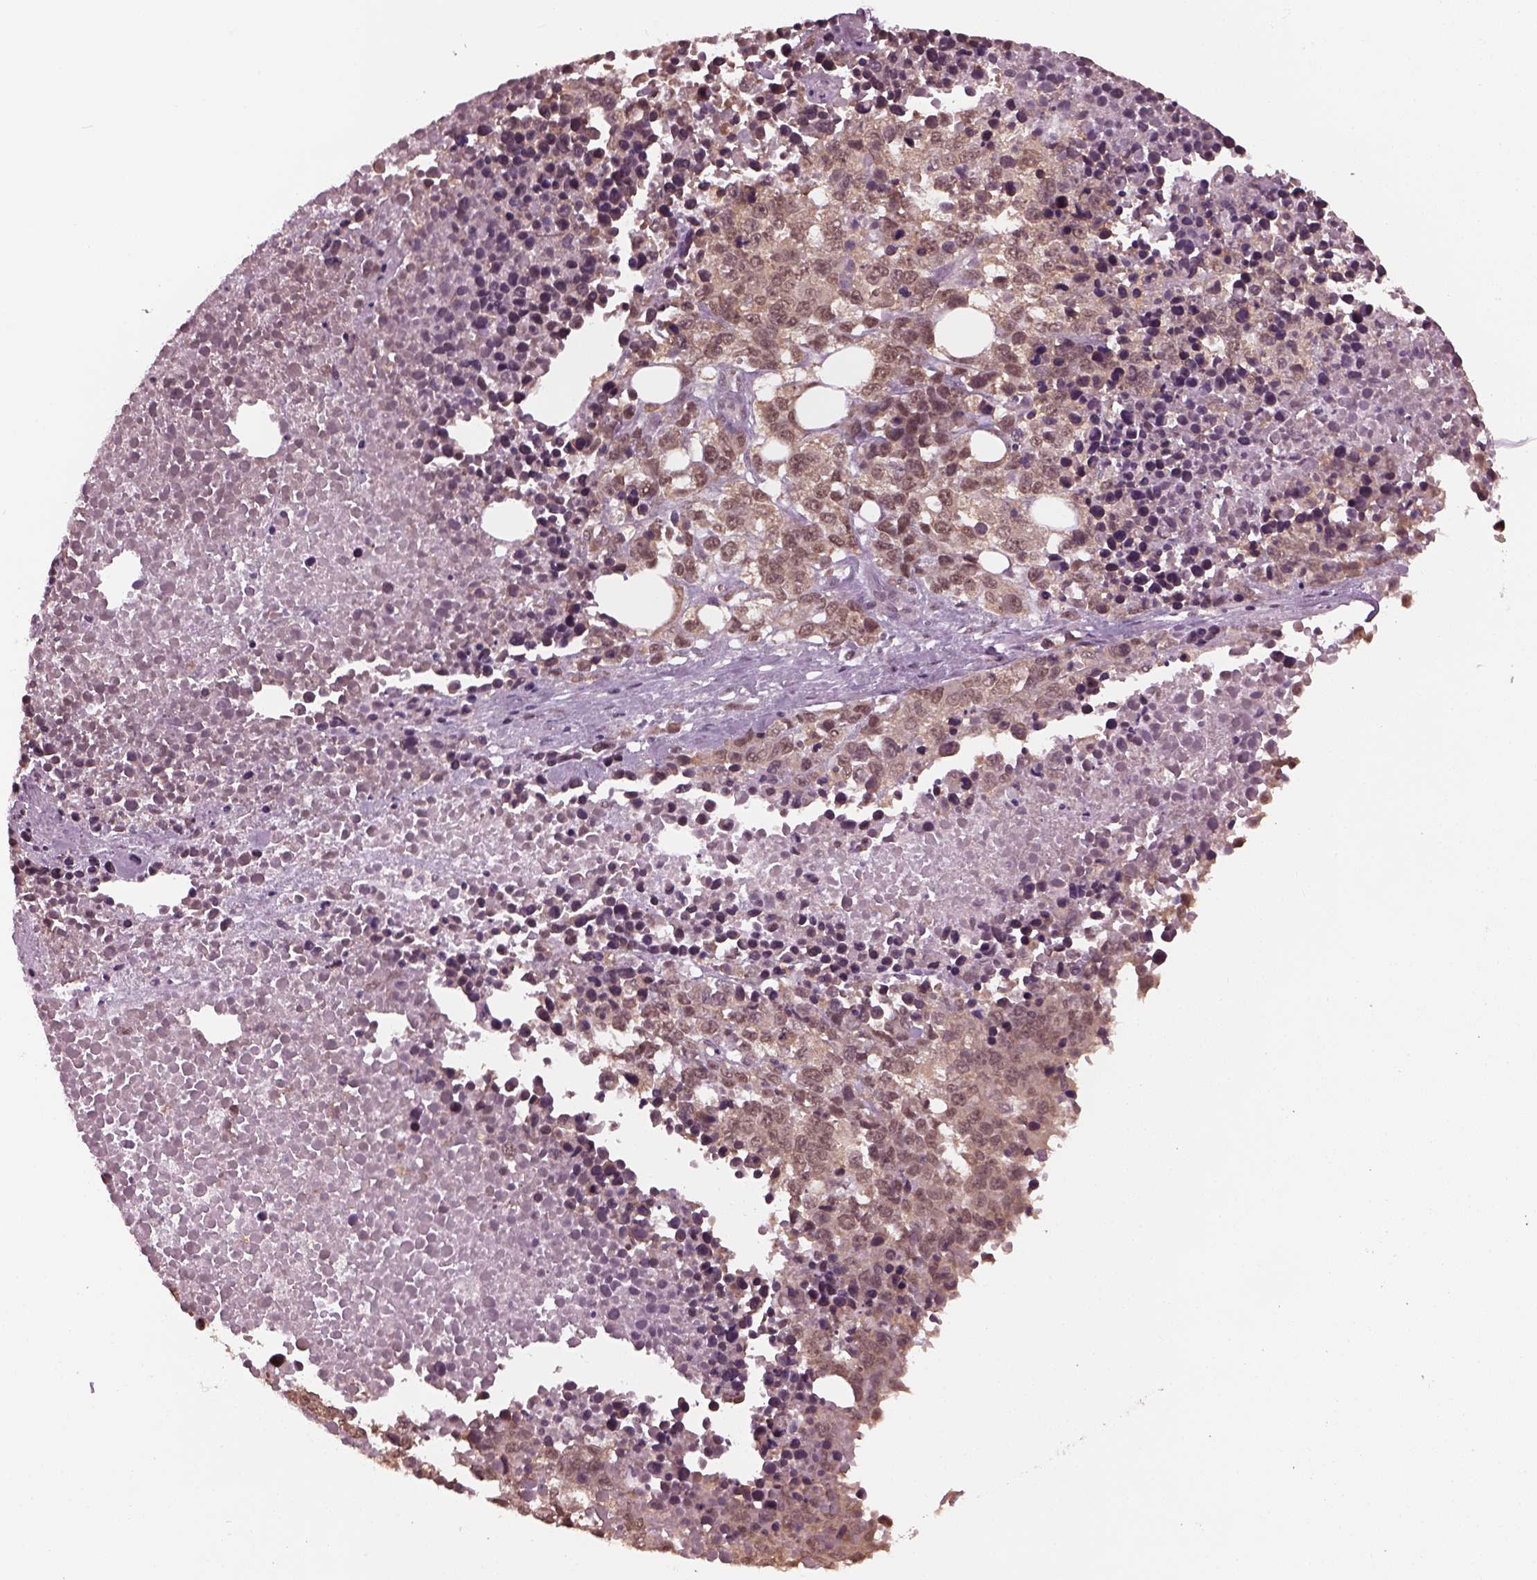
{"staining": {"intensity": "weak", "quantity": ">75%", "location": "cytoplasmic/membranous"}, "tissue": "melanoma", "cell_type": "Tumor cells", "image_type": "cancer", "snomed": [{"axis": "morphology", "description": "Malignant melanoma, Metastatic site"}, {"axis": "topography", "description": "Skin"}], "caption": "Immunohistochemistry of human malignant melanoma (metastatic site) reveals low levels of weak cytoplasmic/membranous positivity in about >75% of tumor cells. Using DAB (brown) and hematoxylin (blue) stains, captured at high magnification using brightfield microscopy.", "gene": "RUVBL2", "patient": {"sex": "male", "age": 84}}